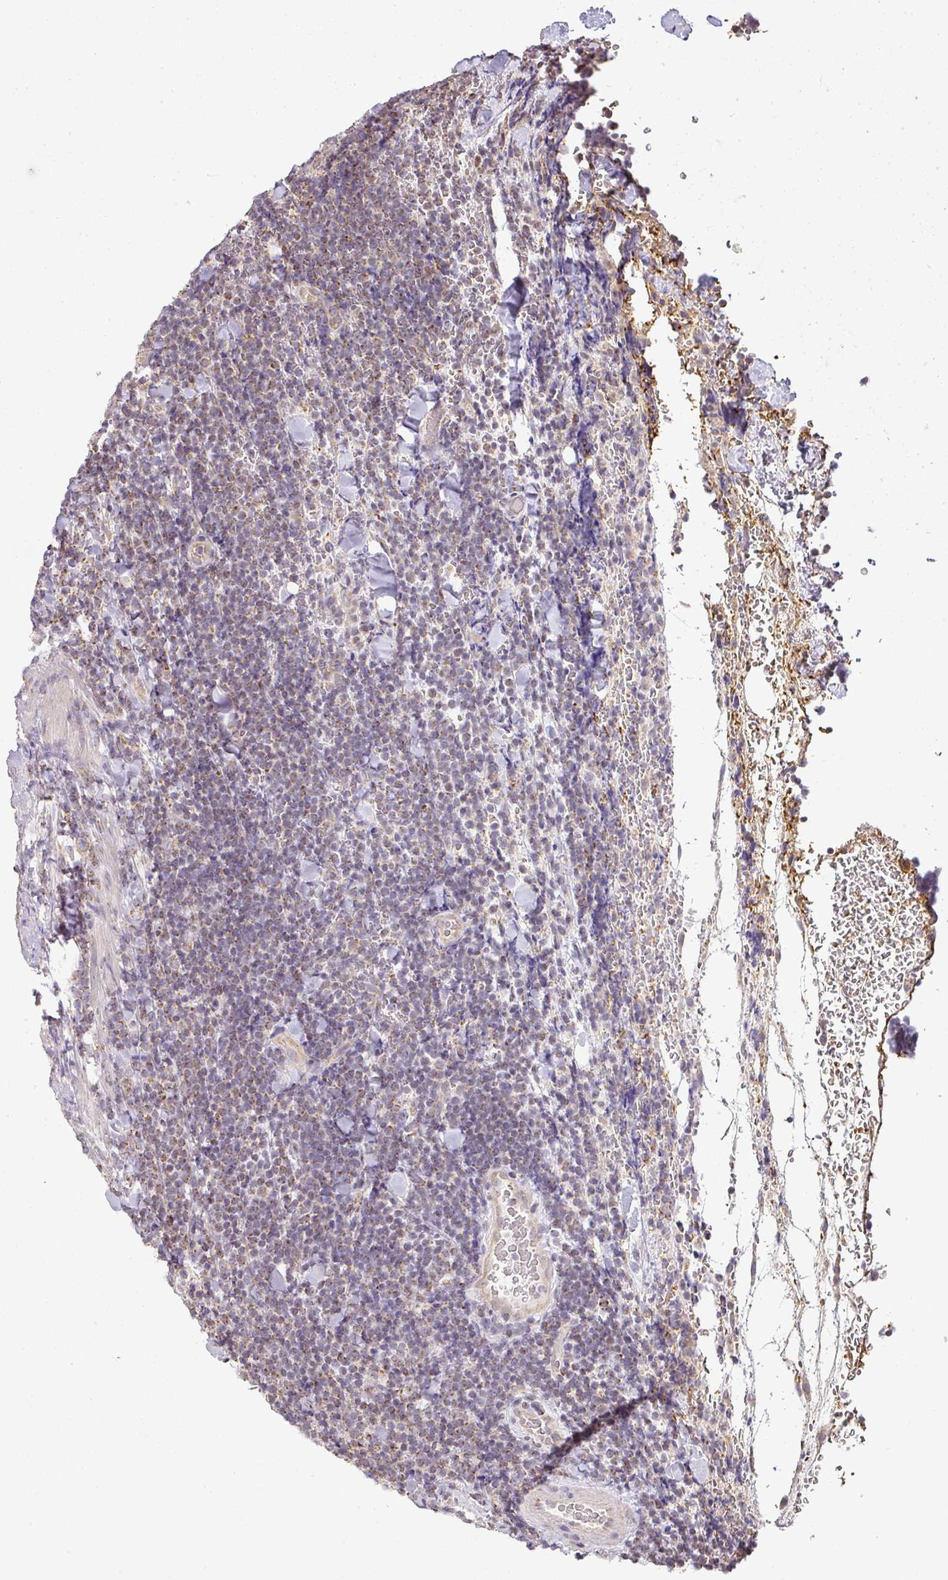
{"staining": {"intensity": "moderate", "quantity": "<25%", "location": "cytoplasmic/membranous"}, "tissue": "lymphoma", "cell_type": "Tumor cells", "image_type": "cancer", "snomed": [{"axis": "morphology", "description": "Malignant lymphoma, non-Hodgkin's type, Low grade"}, {"axis": "topography", "description": "Lymph node"}], "caption": "The micrograph shows a brown stain indicating the presence of a protein in the cytoplasmic/membranous of tumor cells in low-grade malignant lymphoma, non-Hodgkin's type. (IHC, brightfield microscopy, high magnification).", "gene": "MYOM2", "patient": {"sex": "male", "age": 66}}